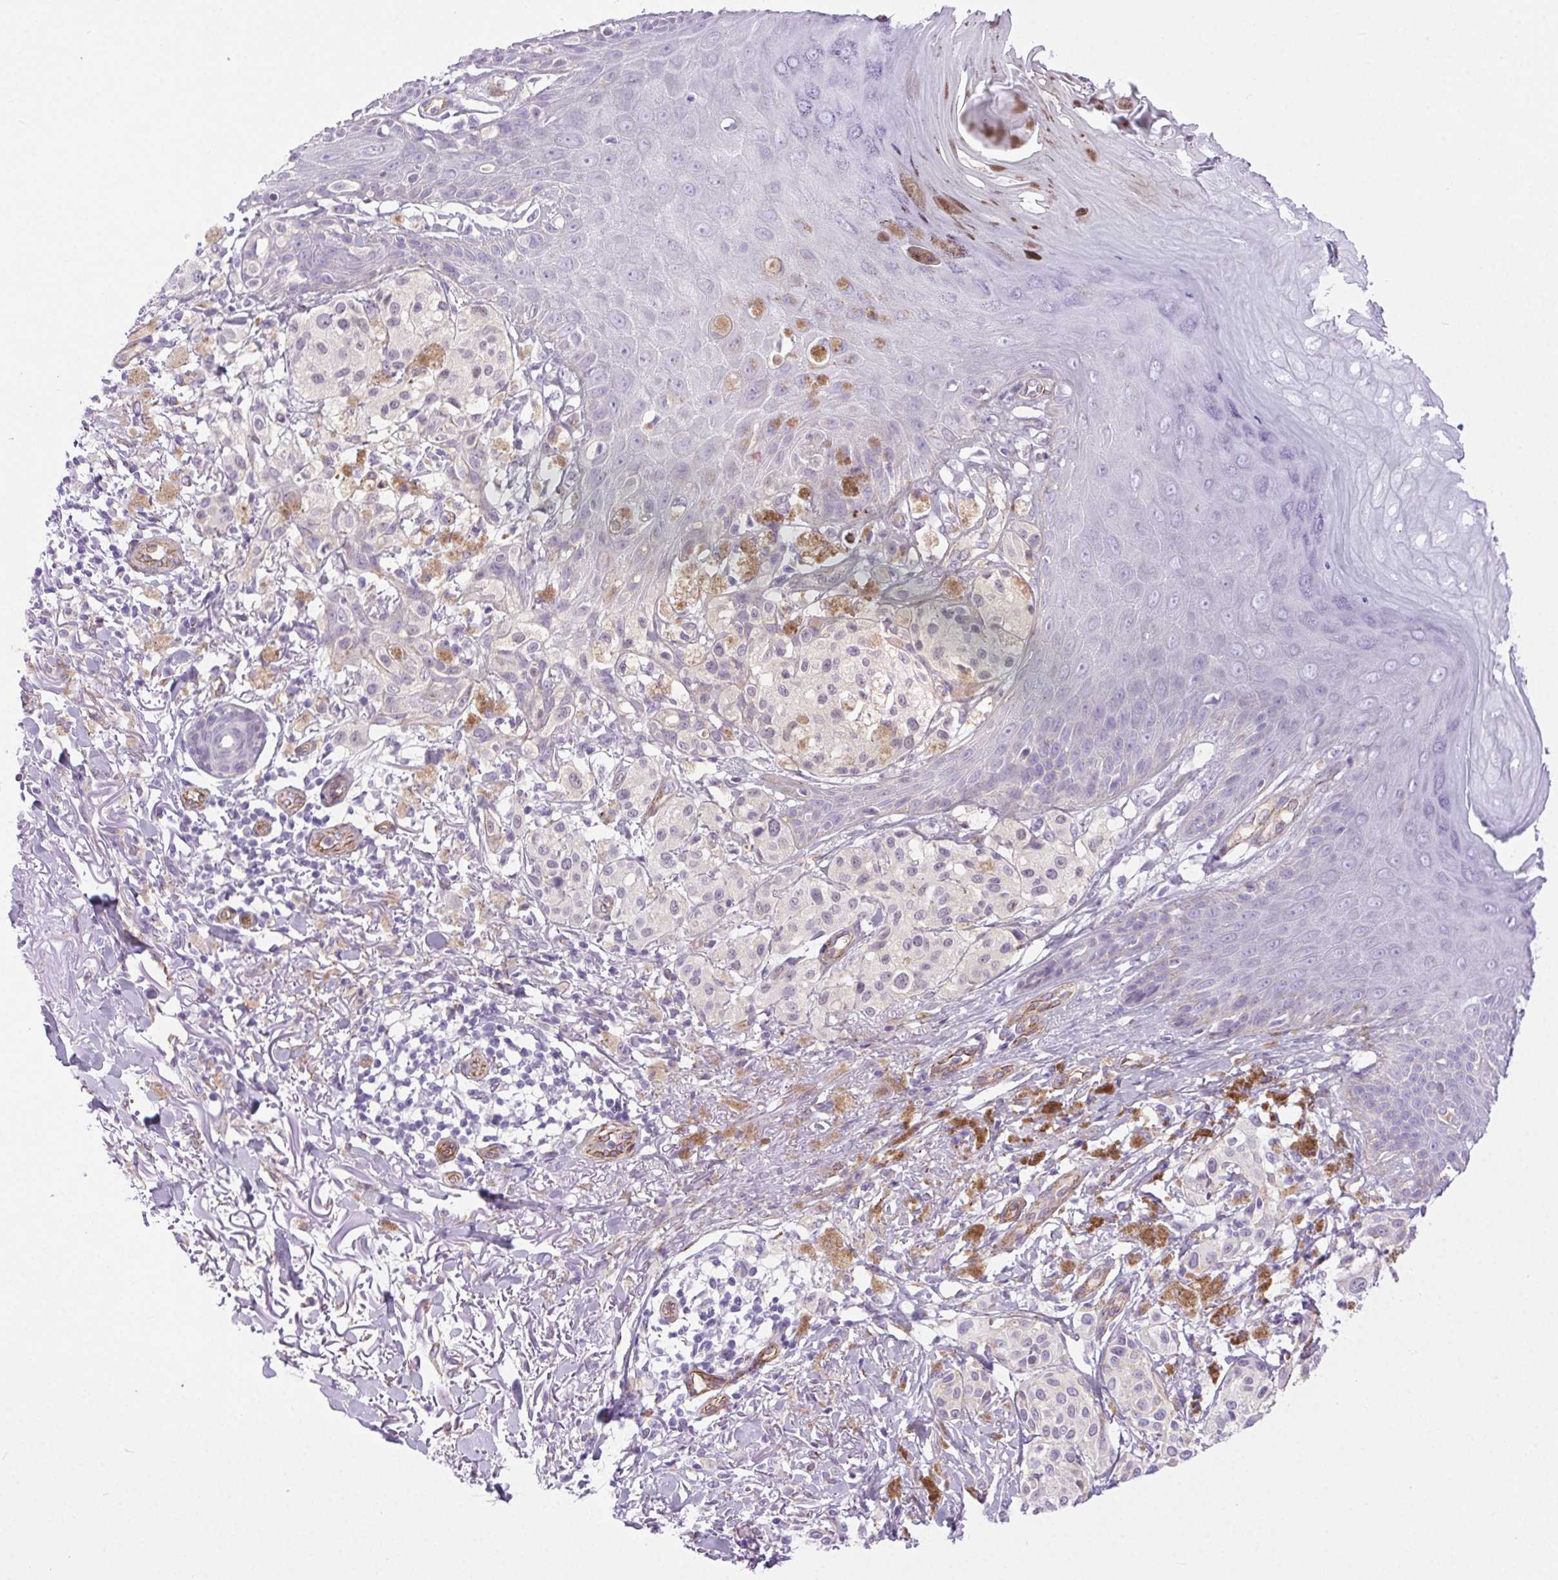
{"staining": {"intensity": "negative", "quantity": "none", "location": "none"}, "tissue": "melanoma", "cell_type": "Tumor cells", "image_type": "cancer", "snomed": [{"axis": "morphology", "description": "Malignant melanoma, NOS"}, {"axis": "topography", "description": "Skin"}], "caption": "A high-resolution photomicrograph shows immunohistochemistry staining of melanoma, which displays no significant positivity in tumor cells.", "gene": "SHCBP1L", "patient": {"sex": "female", "age": 80}}